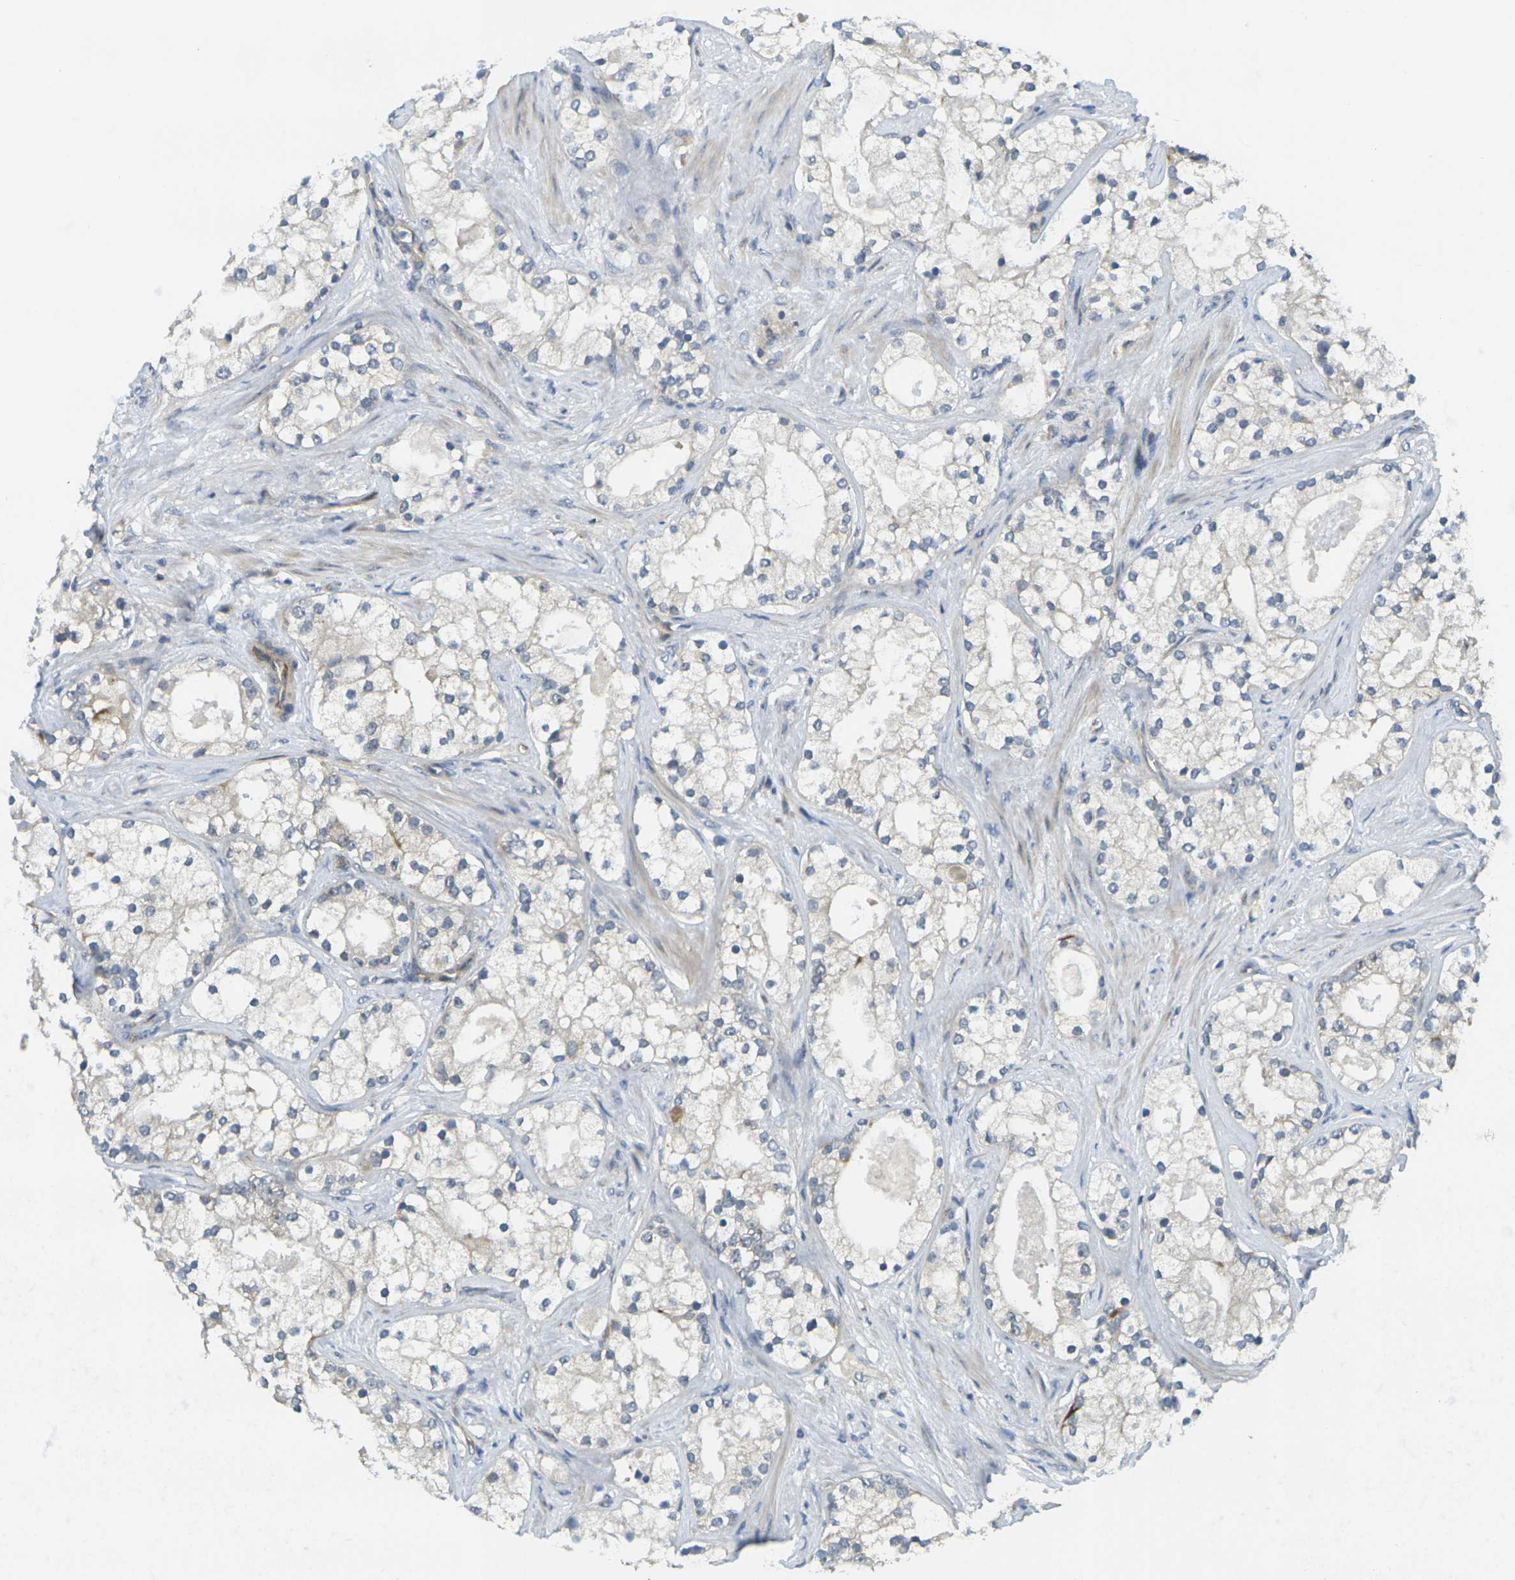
{"staining": {"intensity": "weak", "quantity": "25%-75%", "location": "cytoplasmic/membranous"}, "tissue": "prostate cancer", "cell_type": "Tumor cells", "image_type": "cancer", "snomed": [{"axis": "morphology", "description": "Adenocarcinoma, Low grade"}, {"axis": "topography", "description": "Prostate"}], "caption": "About 25%-75% of tumor cells in prostate cancer (low-grade adenocarcinoma) display weak cytoplasmic/membranous protein positivity as visualized by brown immunohistochemical staining.", "gene": "MINAR2", "patient": {"sex": "male", "age": 58}}